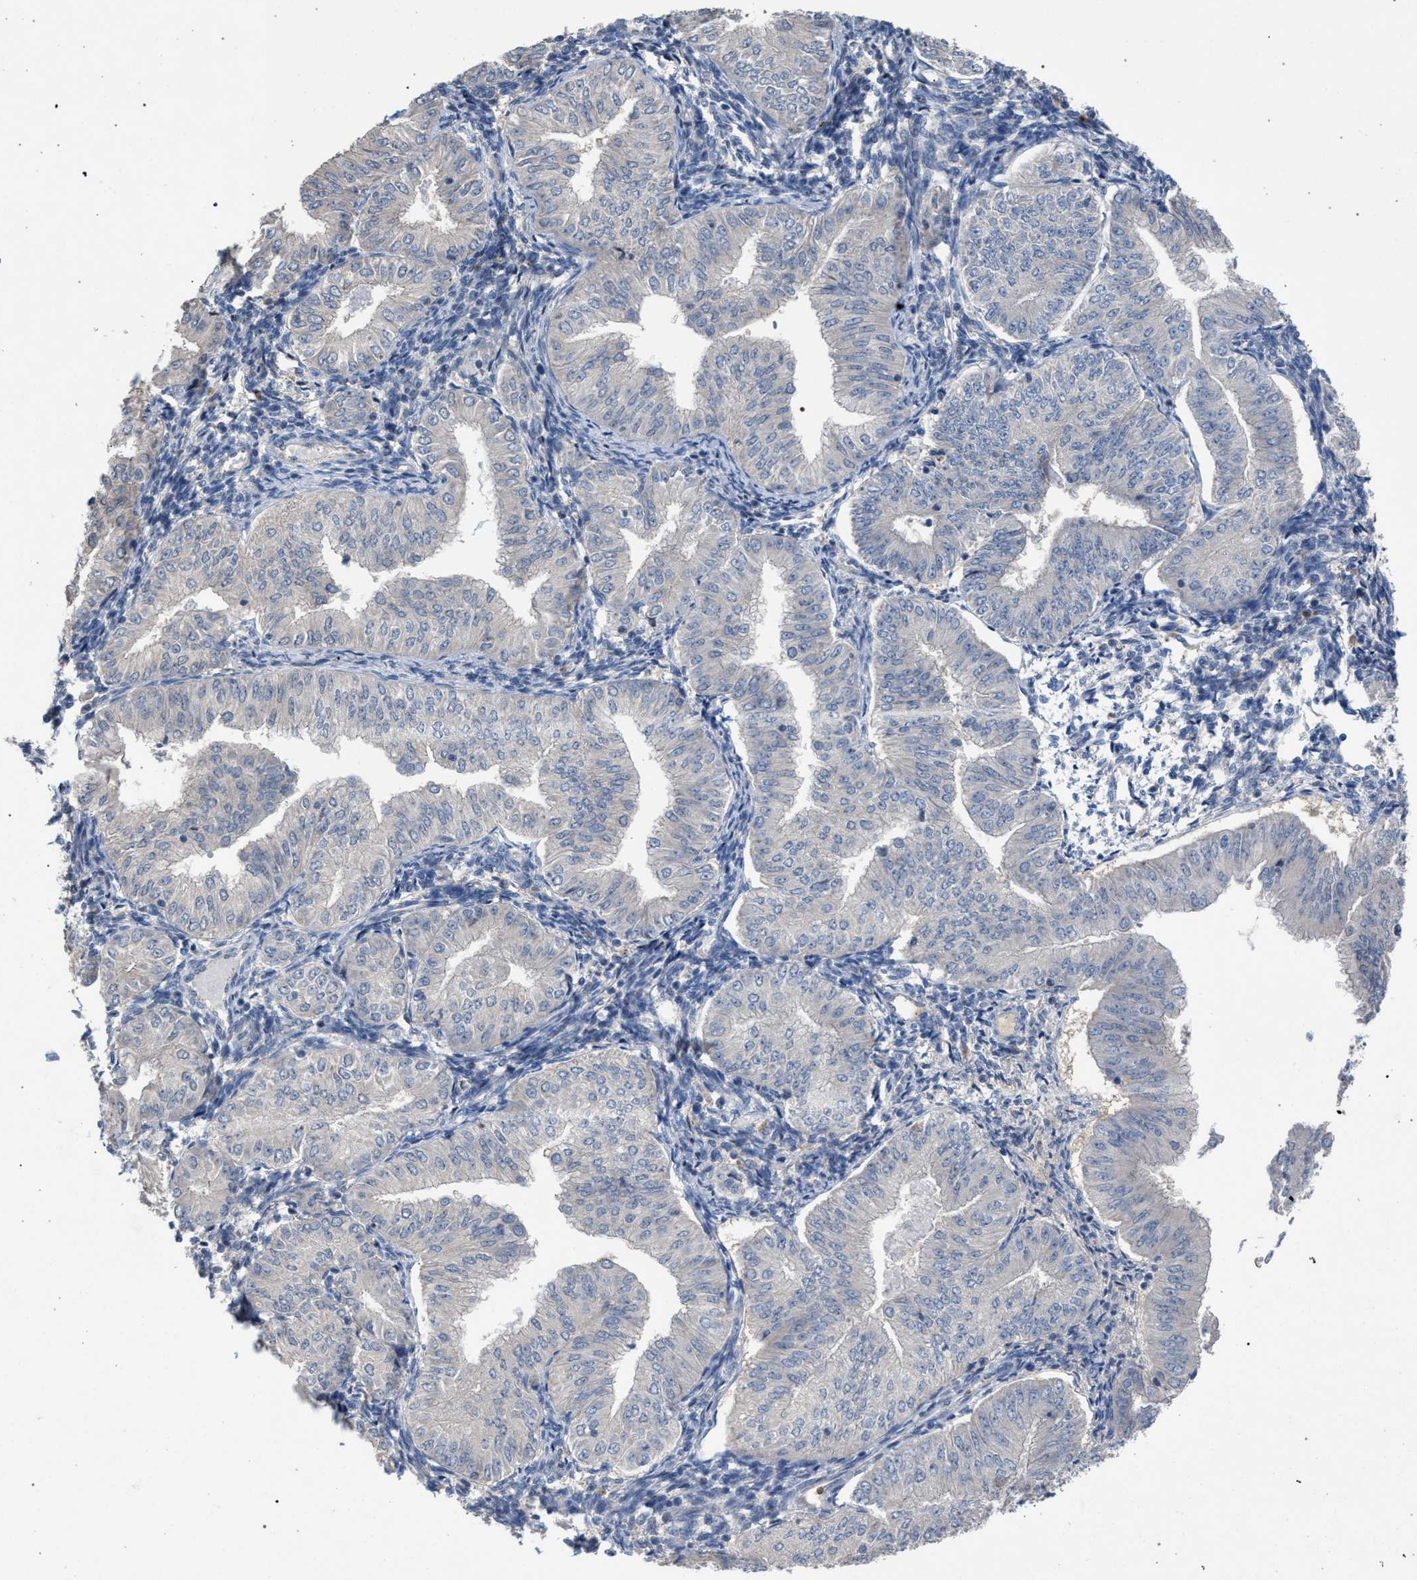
{"staining": {"intensity": "negative", "quantity": "none", "location": "none"}, "tissue": "endometrial cancer", "cell_type": "Tumor cells", "image_type": "cancer", "snomed": [{"axis": "morphology", "description": "Normal tissue, NOS"}, {"axis": "morphology", "description": "Adenocarcinoma, NOS"}, {"axis": "topography", "description": "Endometrium"}], "caption": "This is an IHC image of human adenocarcinoma (endometrial). There is no expression in tumor cells.", "gene": "TECPR1", "patient": {"sex": "female", "age": 53}}